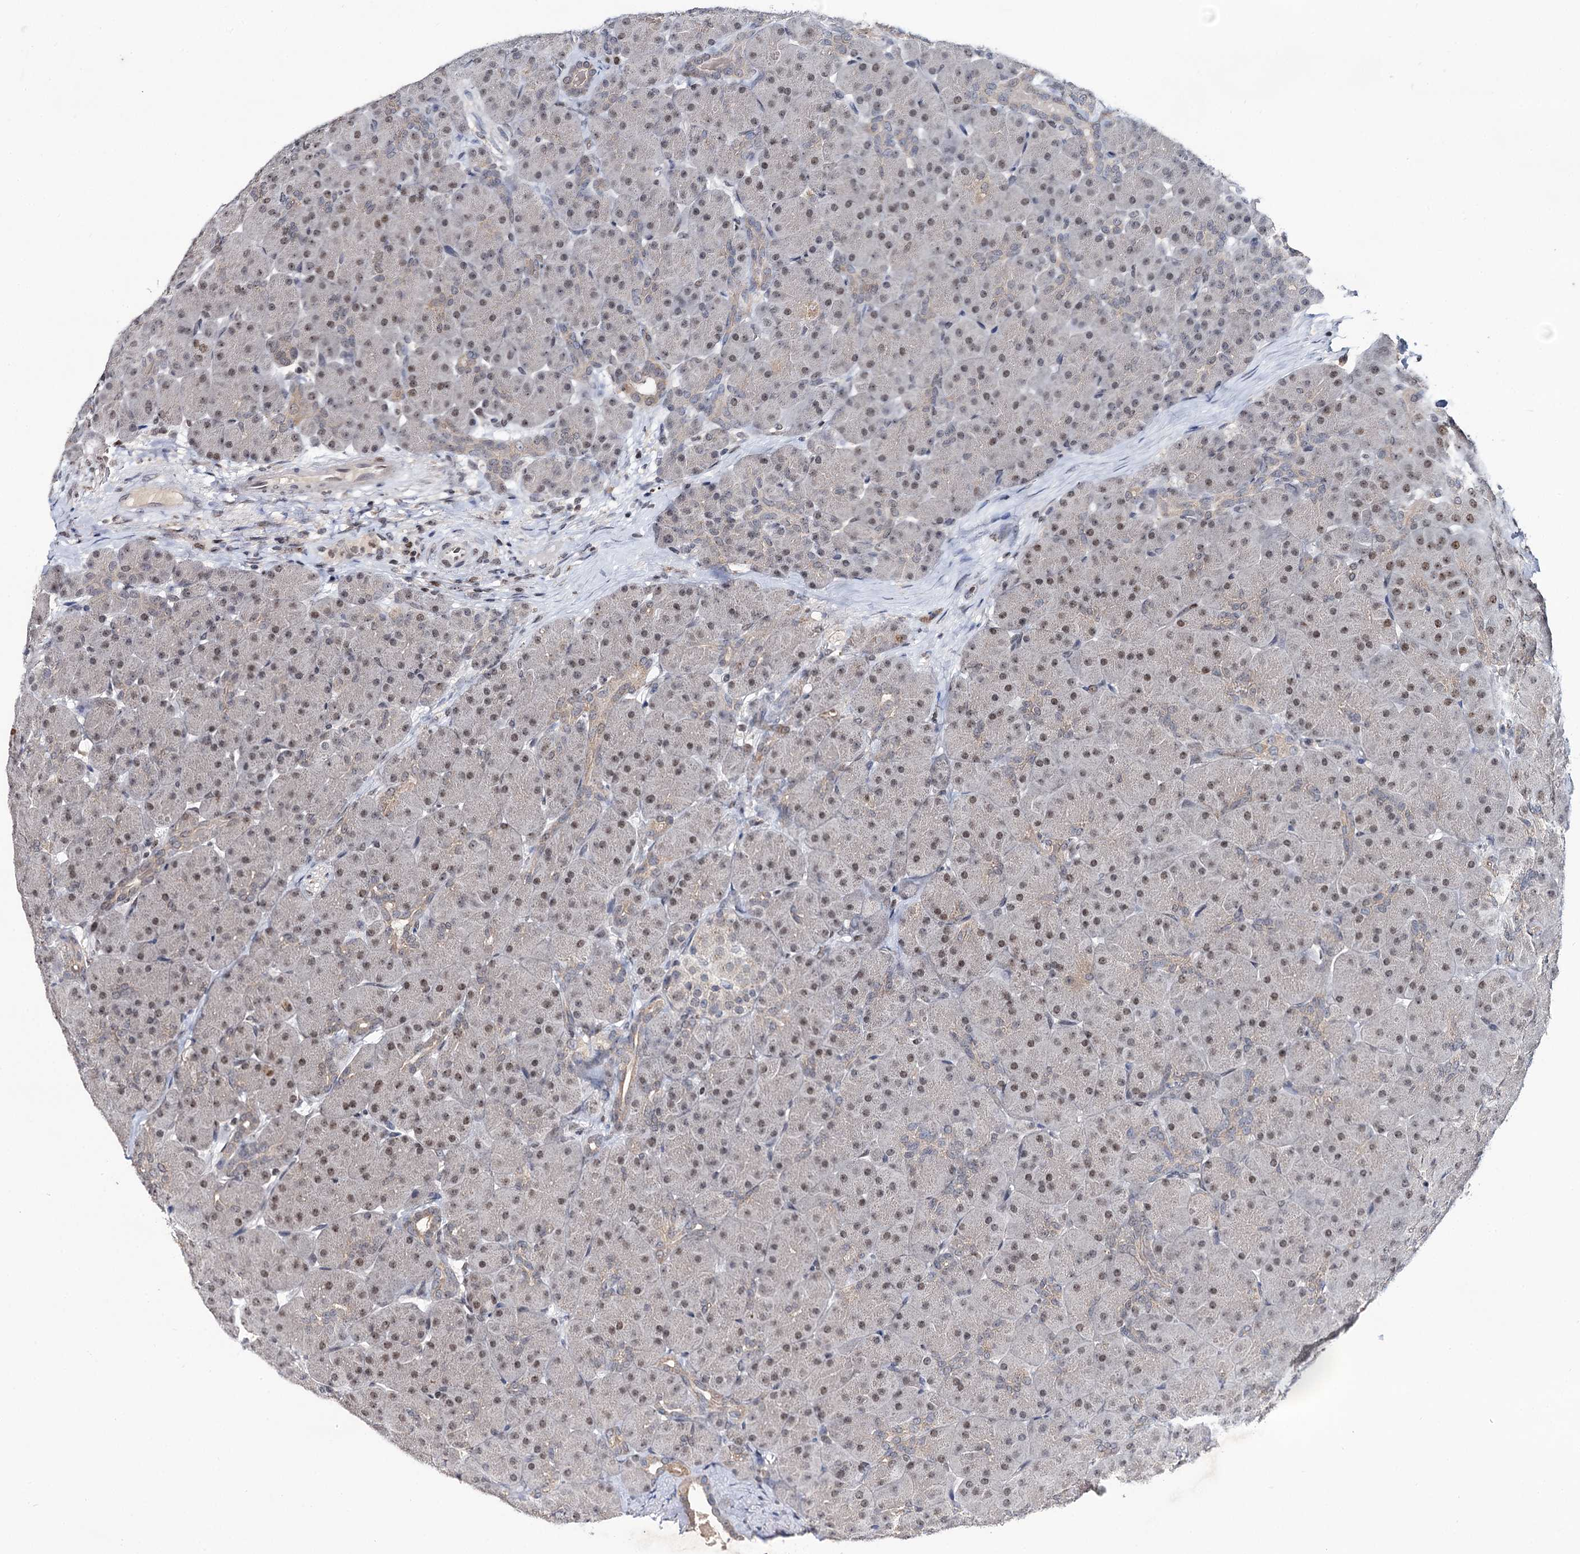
{"staining": {"intensity": "moderate", "quantity": "25%-75%", "location": "nuclear"}, "tissue": "pancreas", "cell_type": "Exocrine glandular cells", "image_type": "normal", "snomed": [{"axis": "morphology", "description": "Normal tissue, NOS"}, {"axis": "topography", "description": "Pancreas"}], "caption": "Immunohistochemistry (DAB) staining of normal pancreas exhibits moderate nuclear protein positivity in about 25%-75% of exocrine glandular cells.", "gene": "SMCHD1", "patient": {"sex": "male", "age": 66}}